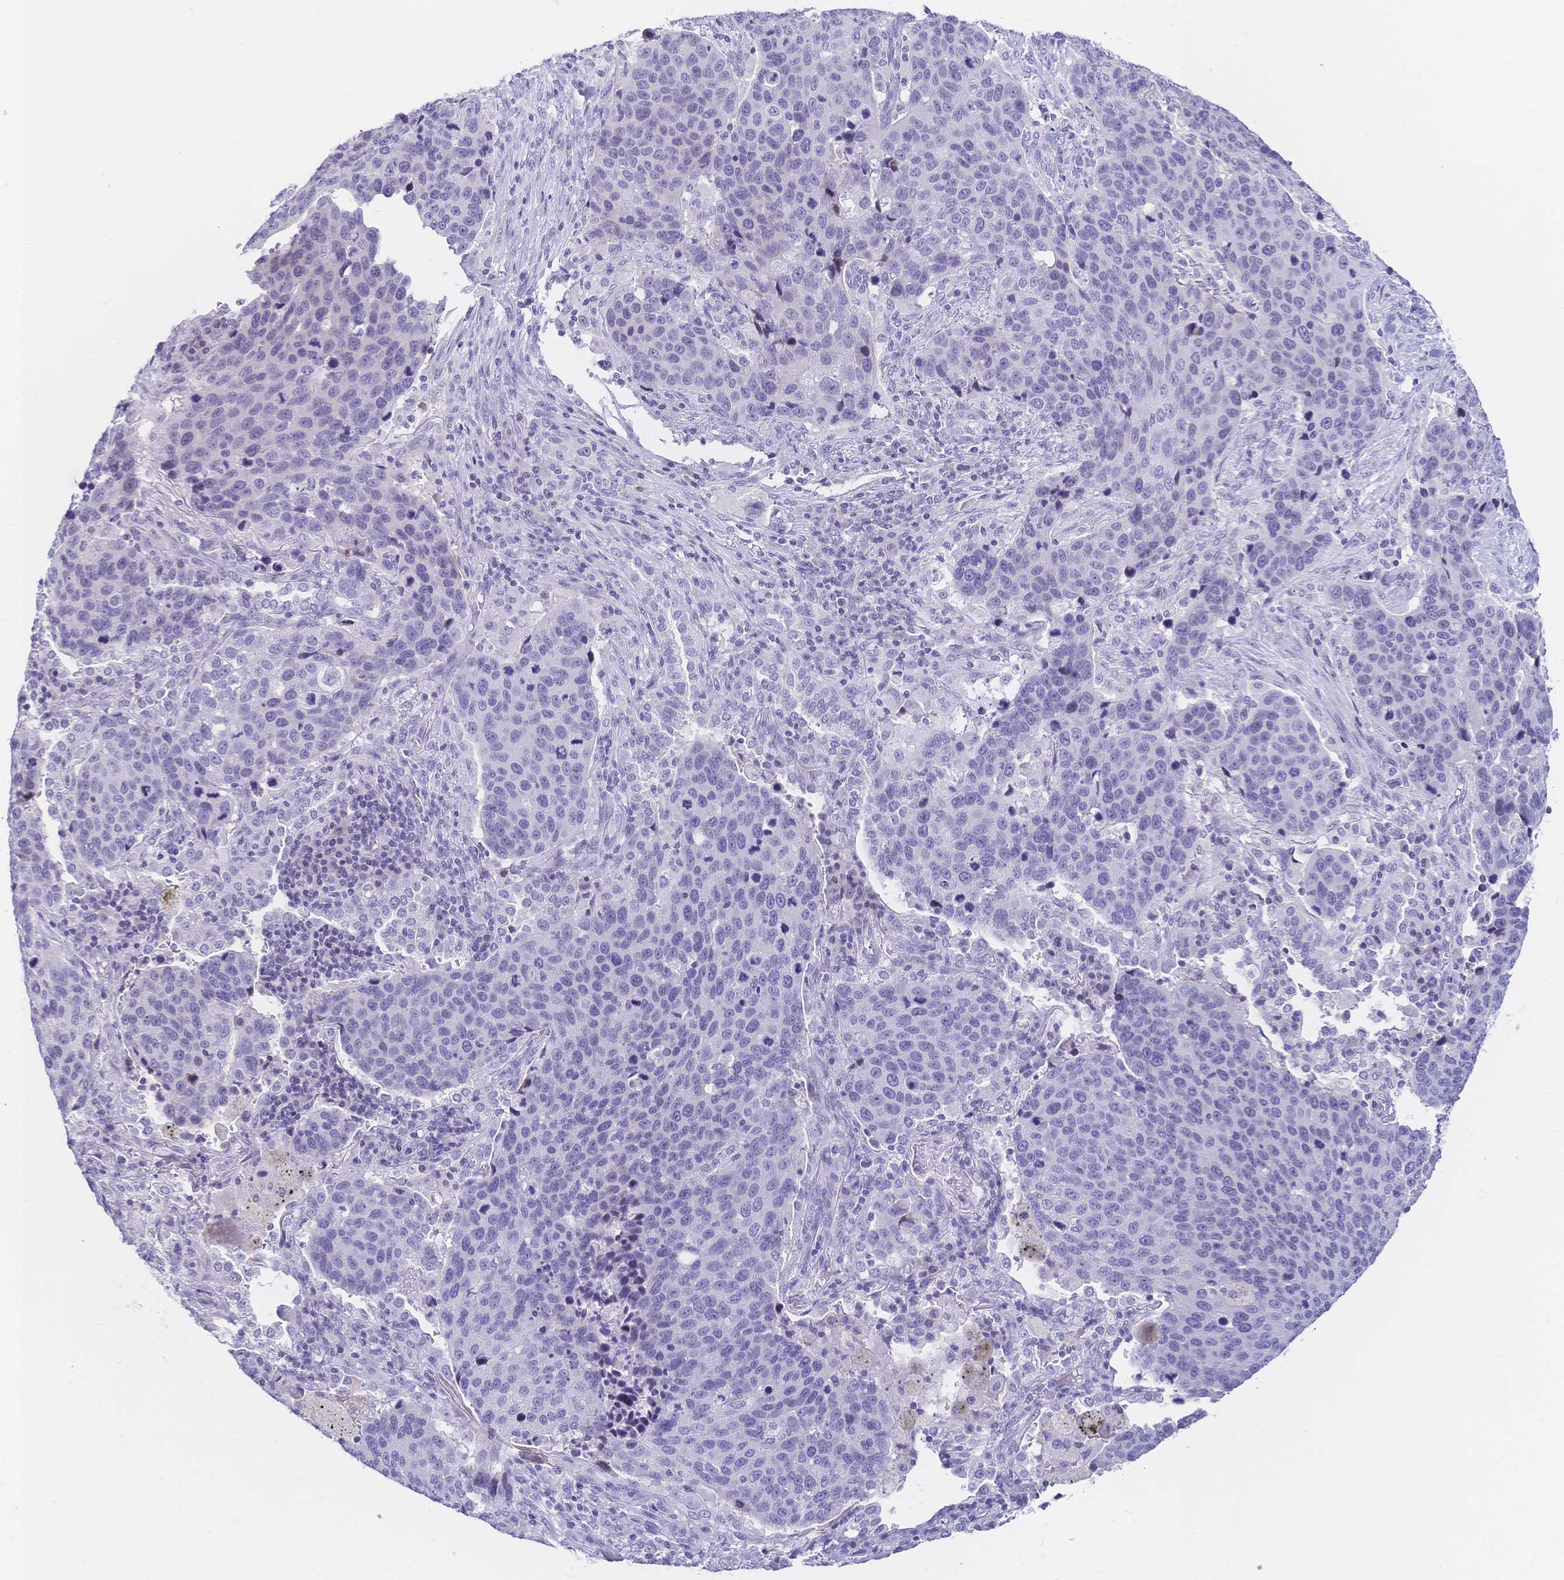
{"staining": {"intensity": "negative", "quantity": "none", "location": "none"}, "tissue": "lung cancer", "cell_type": "Tumor cells", "image_type": "cancer", "snomed": [{"axis": "morphology", "description": "Squamous cell carcinoma, NOS"}, {"axis": "topography", "description": "Lymph node"}, {"axis": "topography", "description": "Lung"}], "caption": "Tumor cells are negative for protein expression in human lung squamous cell carcinoma.", "gene": "CR2", "patient": {"sex": "male", "age": 61}}